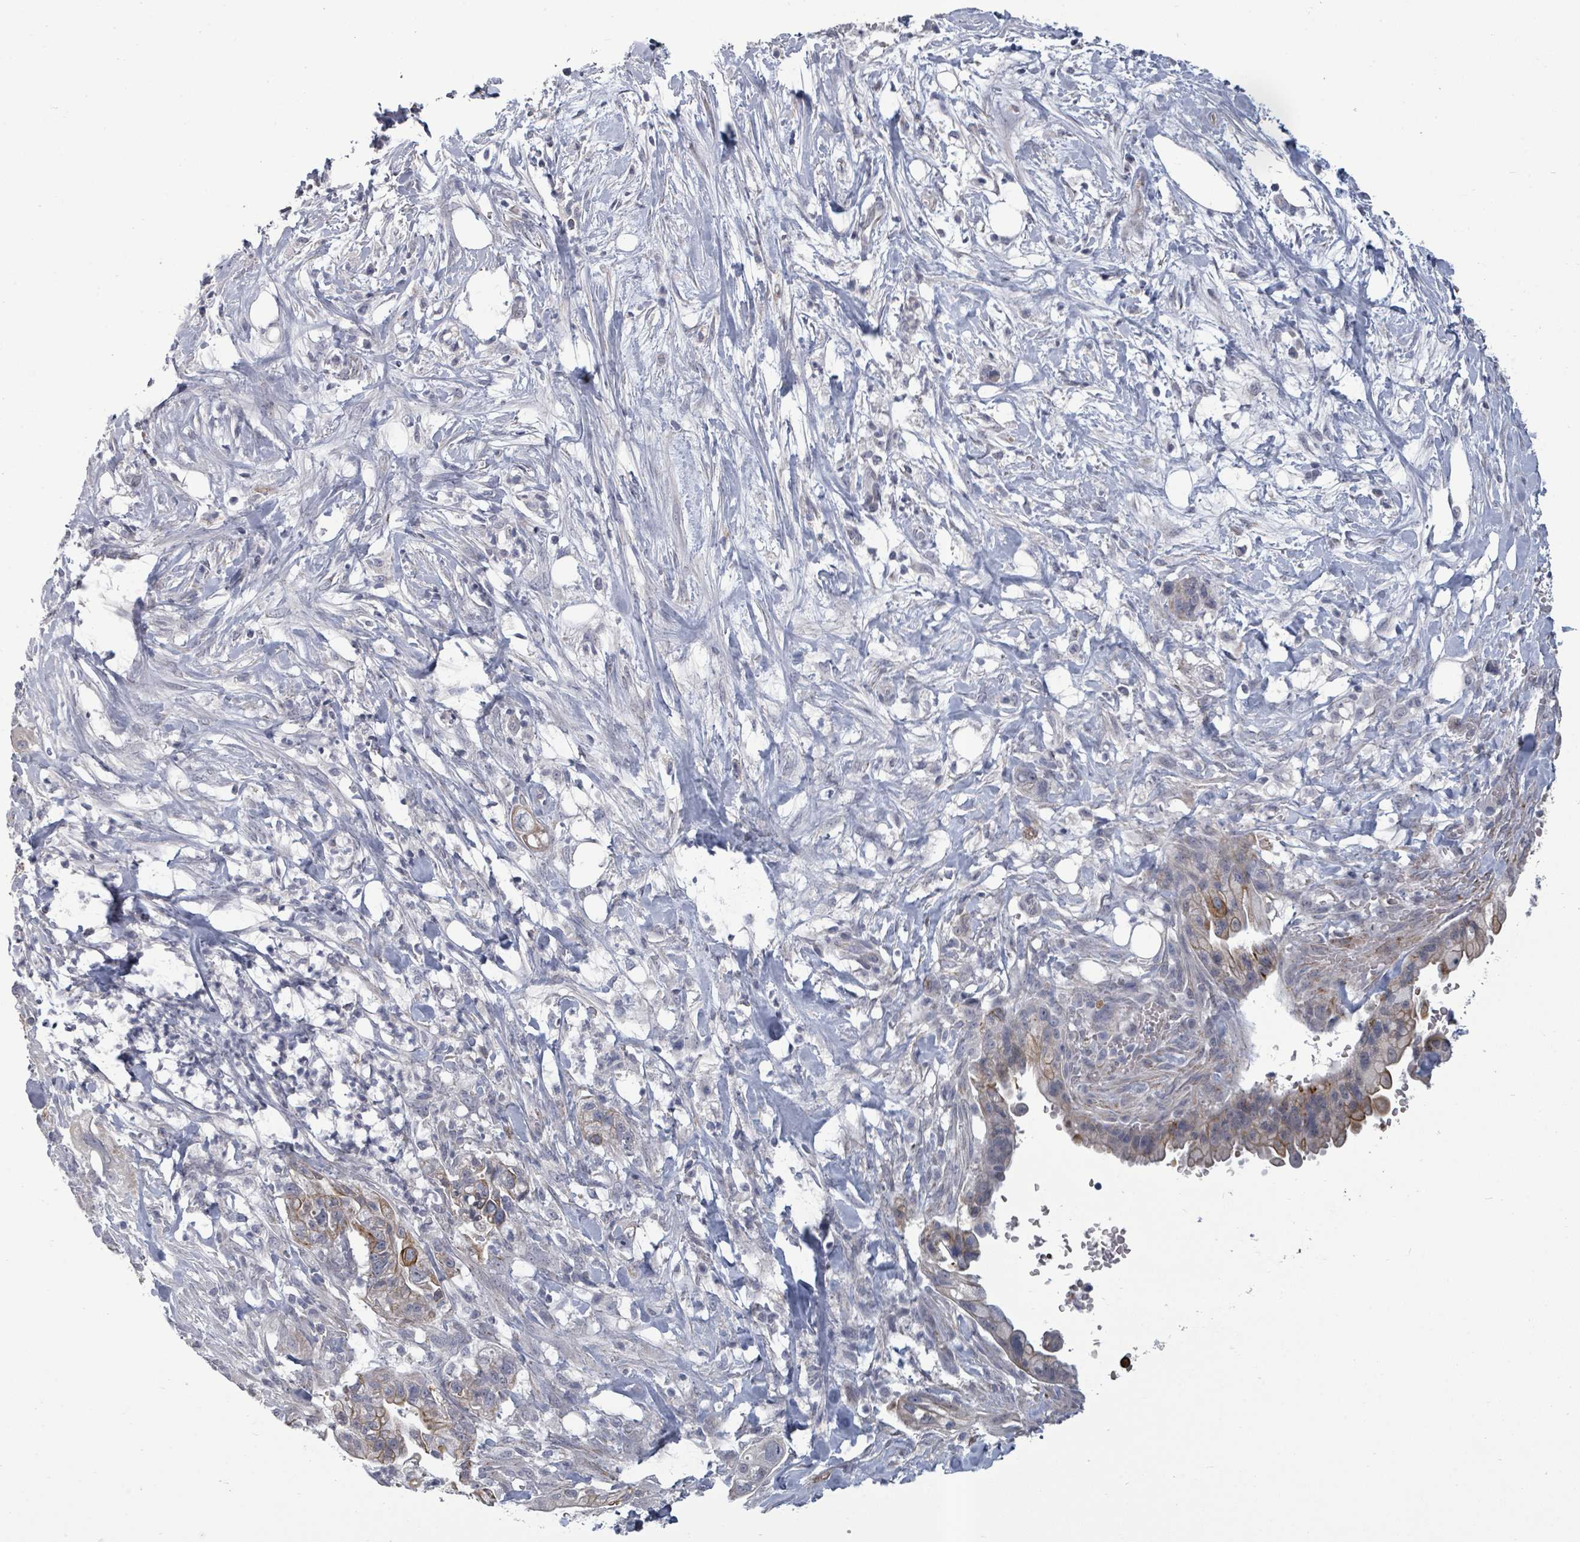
{"staining": {"intensity": "strong", "quantity": ">75%", "location": "cytoplasmic/membranous"}, "tissue": "pancreatic cancer", "cell_type": "Tumor cells", "image_type": "cancer", "snomed": [{"axis": "morphology", "description": "Adenocarcinoma, NOS"}, {"axis": "topography", "description": "Pancreas"}], "caption": "Protein analysis of pancreatic cancer tissue exhibits strong cytoplasmic/membranous expression in about >75% of tumor cells.", "gene": "PTPN20", "patient": {"sex": "male", "age": 44}}